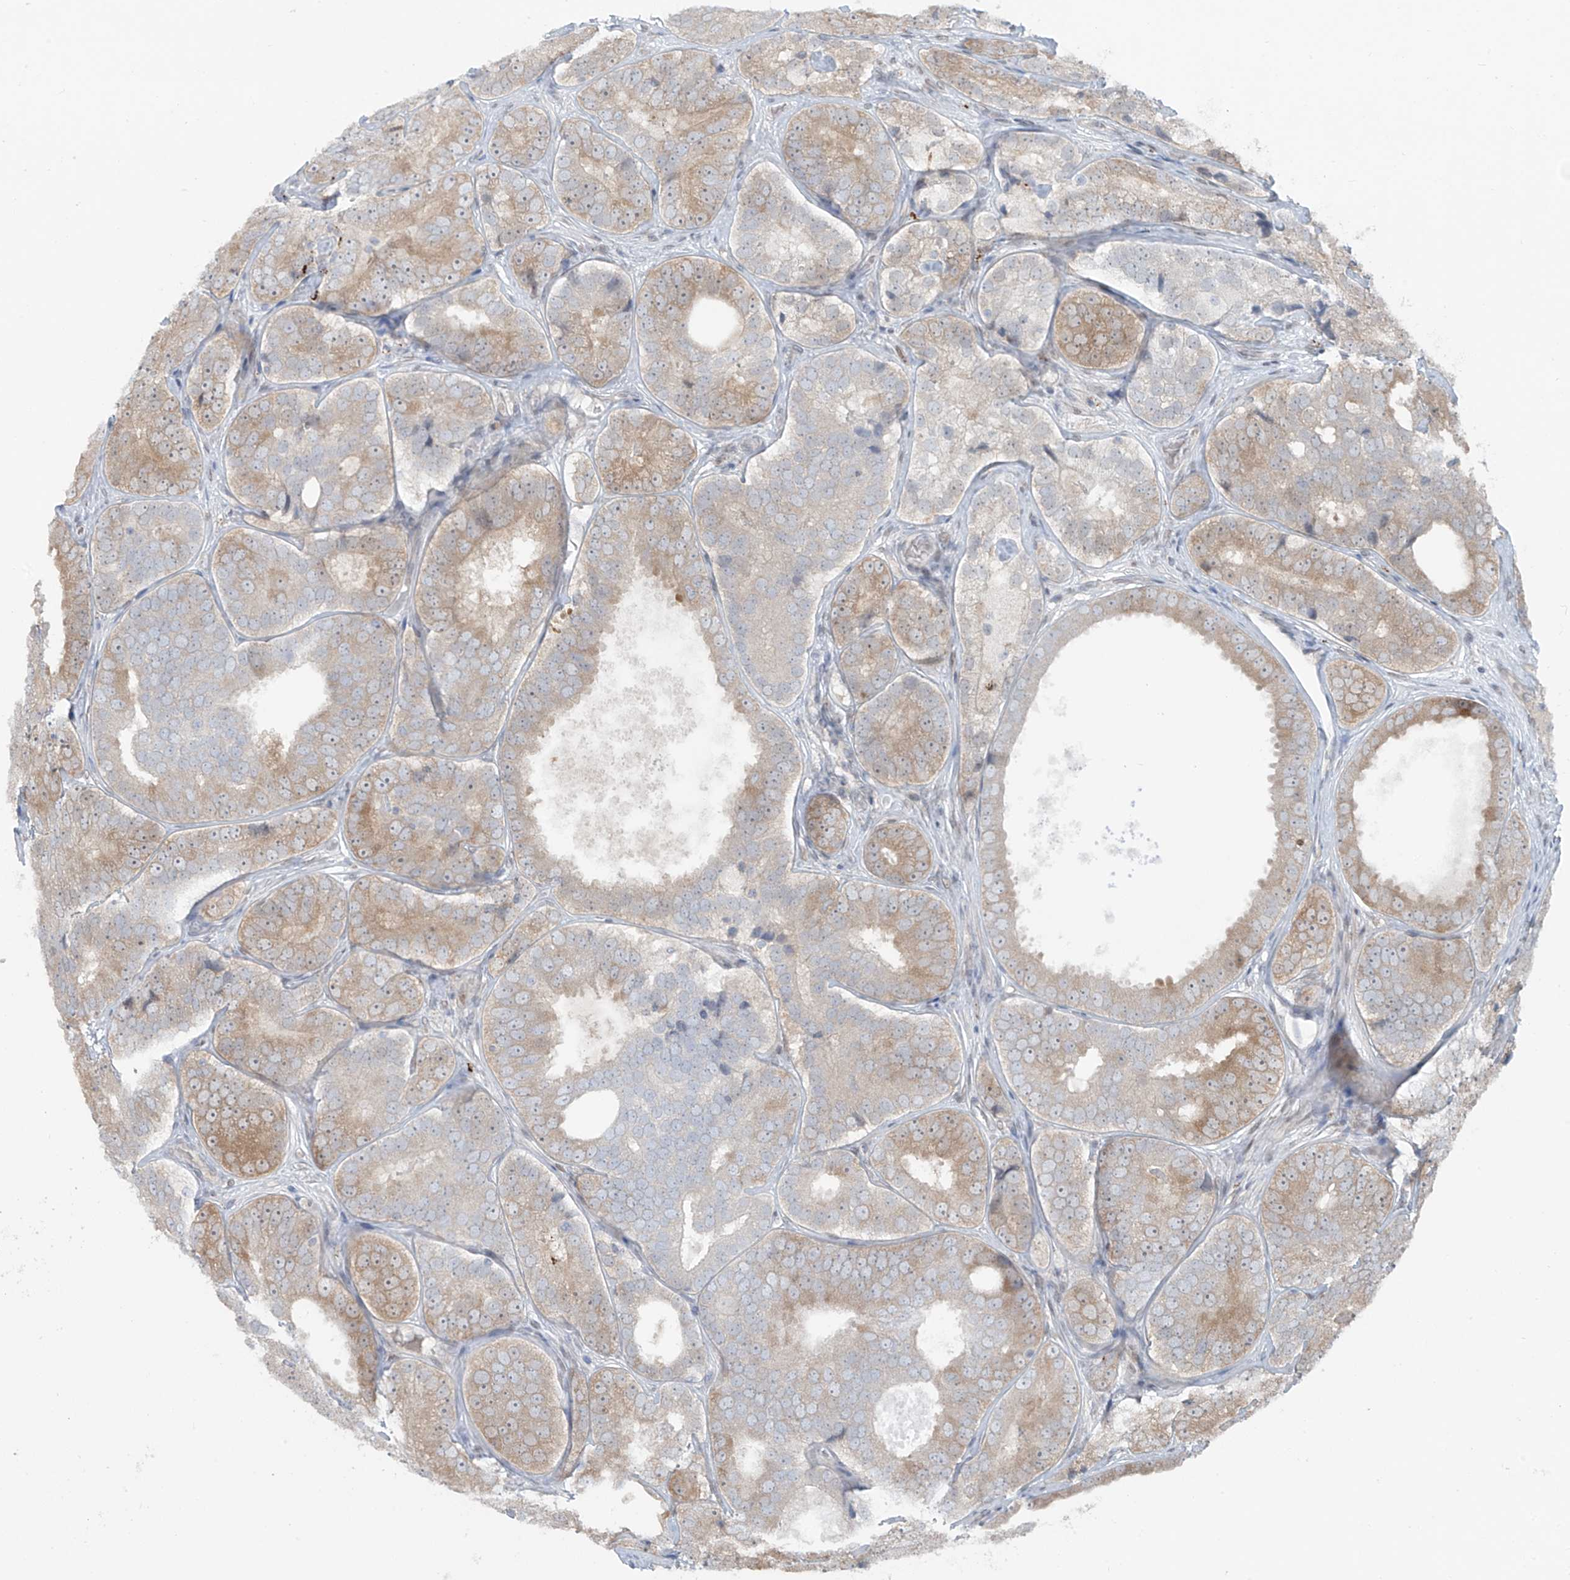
{"staining": {"intensity": "moderate", "quantity": "<25%", "location": "cytoplasmic/membranous"}, "tissue": "prostate cancer", "cell_type": "Tumor cells", "image_type": "cancer", "snomed": [{"axis": "morphology", "description": "Adenocarcinoma, High grade"}, {"axis": "topography", "description": "Prostate"}], "caption": "Approximately <25% of tumor cells in high-grade adenocarcinoma (prostate) reveal moderate cytoplasmic/membranous protein expression as visualized by brown immunohistochemical staining.", "gene": "PPAT", "patient": {"sex": "male", "age": 56}}